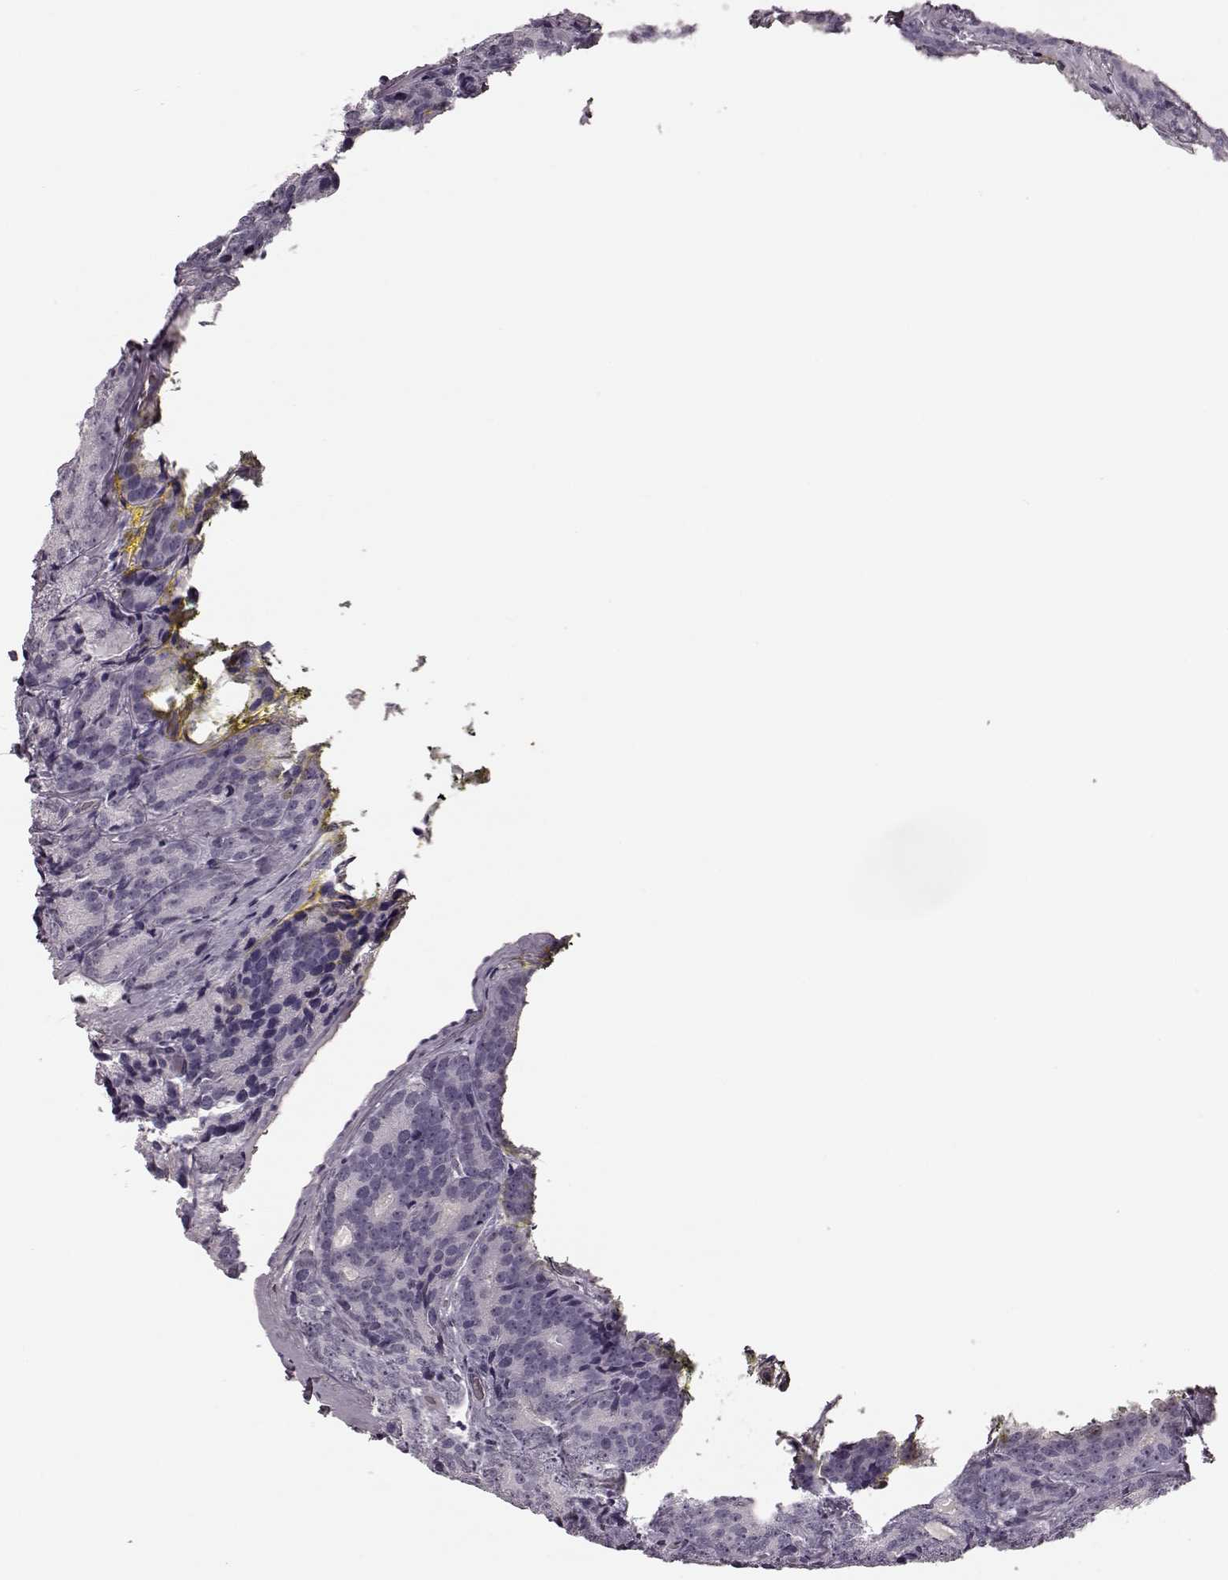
{"staining": {"intensity": "negative", "quantity": "none", "location": "none"}, "tissue": "prostate cancer", "cell_type": "Tumor cells", "image_type": "cancer", "snomed": [{"axis": "morphology", "description": "Adenocarcinoma, NOS"}, {"axis": "topography", "description": "Prostate"}], "caption": "Protein analysis of prostate adenocarcinoma demonstrates no significant positivity in tumor cells.", "gene": "ZNF433", "patient": {"sex": "male", "age": 71}}